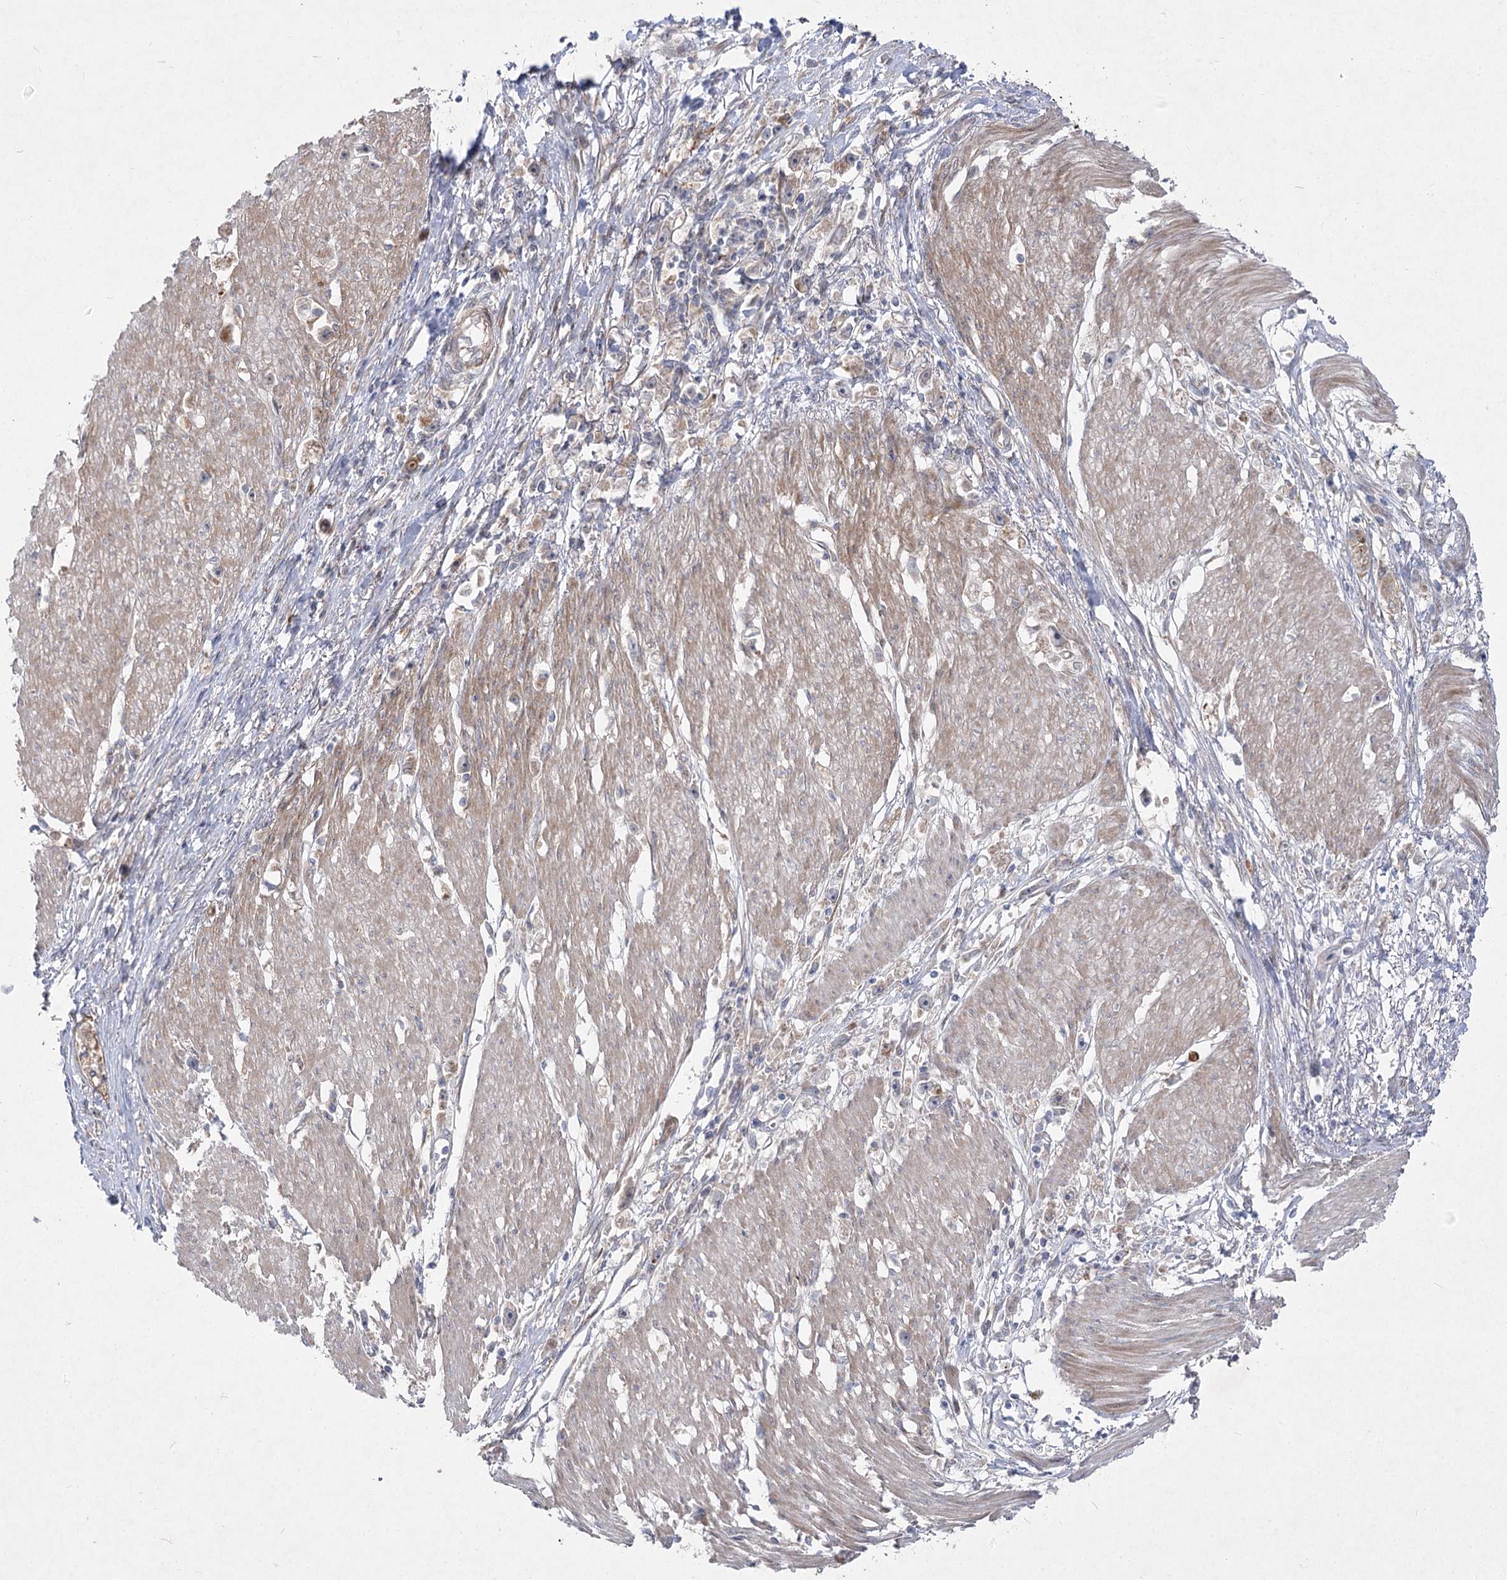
{"staining": {"intensity": "negative", "quantity": "none", "location": "none"}, "tissue": "stomach cancer", "cell_type": "Tumor cells", "image_type": "cancer", "snomed": [{"axis": "morphology", "description": "Adenocarcinoma, NOS"}, {"axis": "topography", "description": "Stomach"}], "caption": "Histopathology image shows no protein staining in tumor cells of adenocarcinoma (stomach) tissue. (Immunohistochemistry, brightfield microscopy, high magnification).", "gene": "SH3BP5L", "patient": {"sex": "female", "age": 59}}